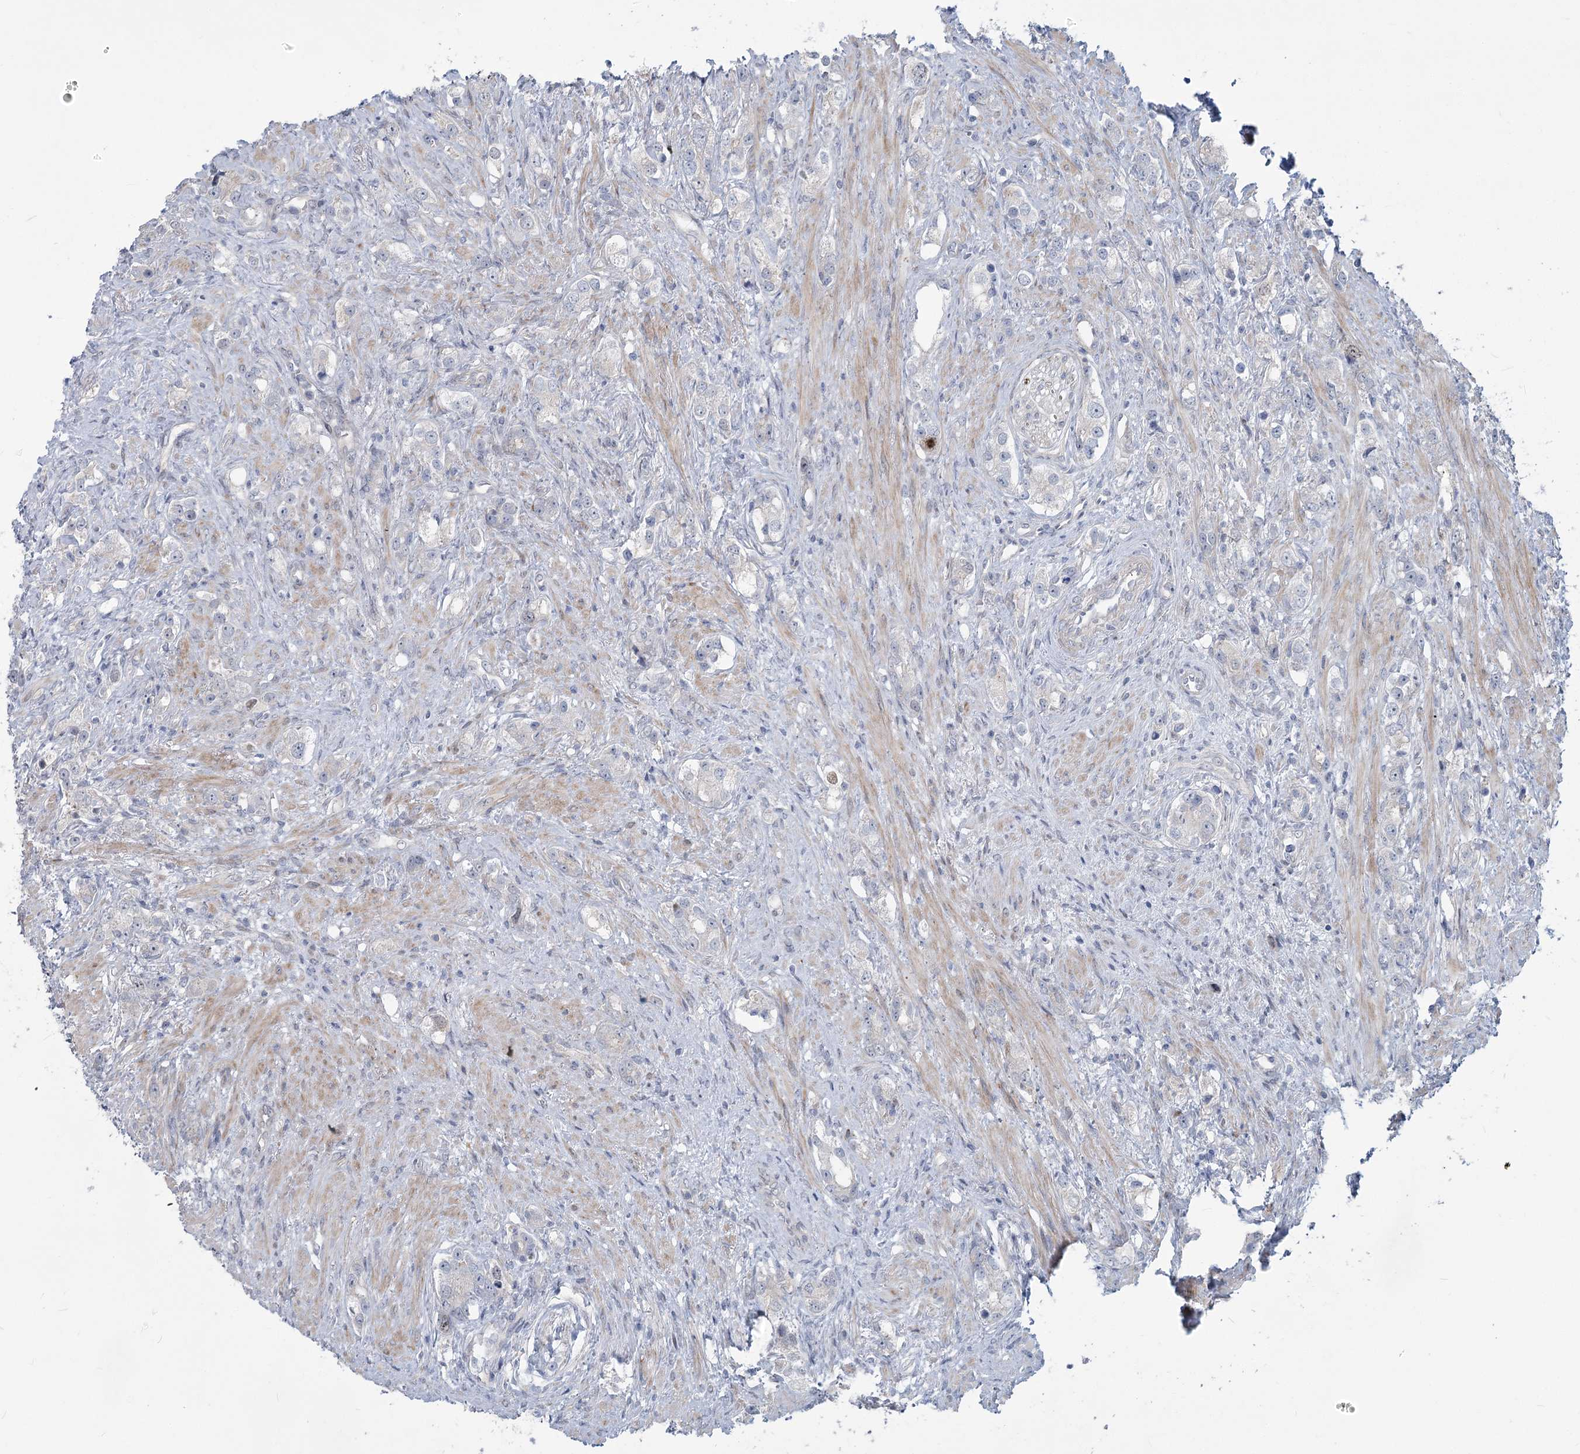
{"staining": {"intensity": "negative", "quantity": "none", "location": "none"}, "tissue": "prostate cancer", "cell_type": "Tumor cells", "image_type": "cancer", "snomed": [{"axis": "morphology", "description": "Adenocarcinoma, High grade"}, {"axis": "topography", "description": "Prostate"}], "caption": "Tumor cells show no significant staining in adenocarcinoma (high-grade) (prostate).", "gene": "ABITRAM", "patient": {"sex": "male", "age": 63}}